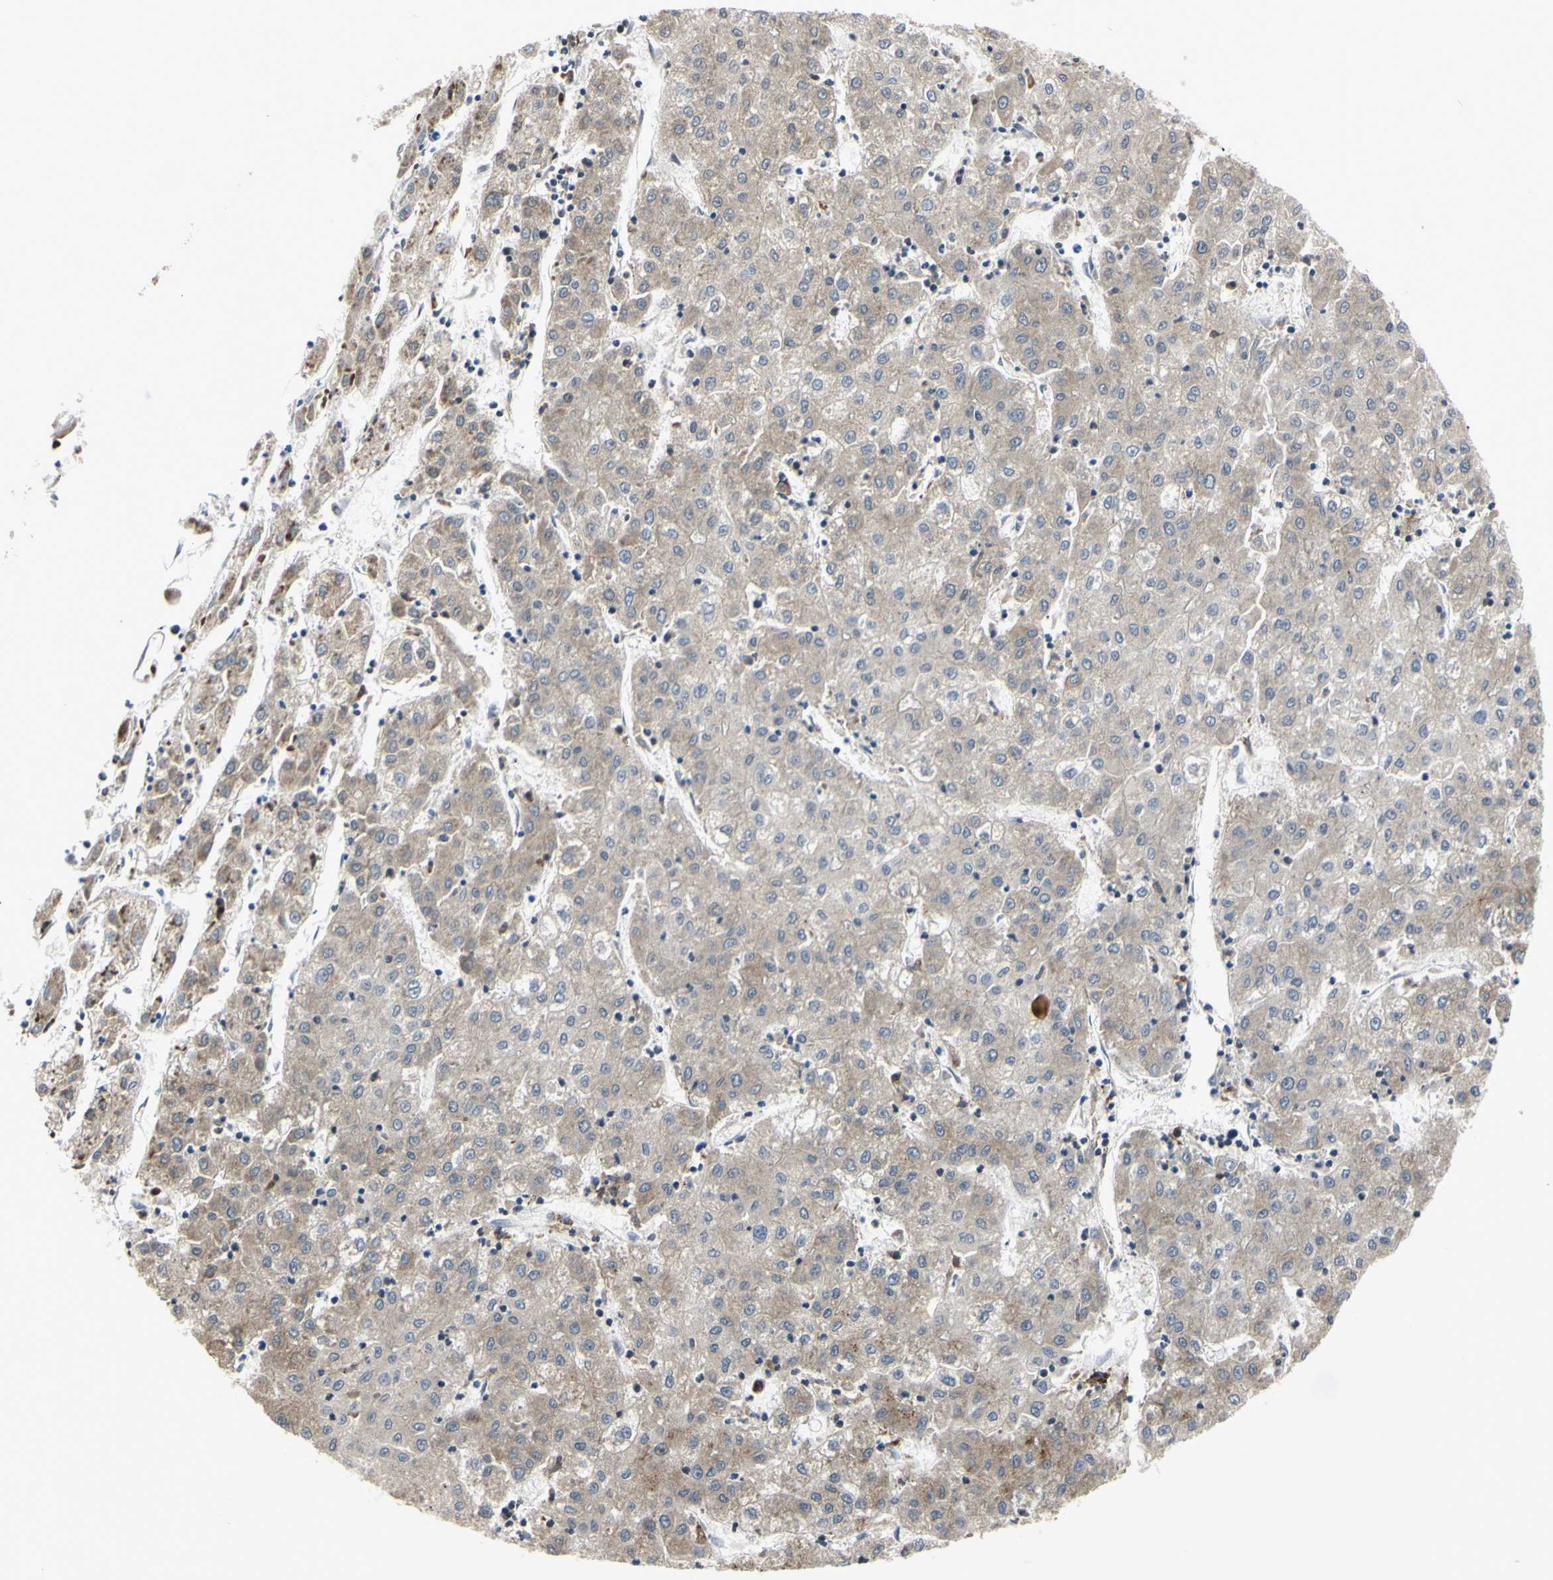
{"staining": {"intensity": "weak", "quantity": ">75%", "location": "cytoplasmic/membranous"}, "tissue": "liver cancer", "cell_type": "Tumor cells", "image_type": "cancer", "snomed": [{"axis": "morphology", "description": "Carcinoma, Hepatocellular, NOS"}, {"axis": "topography", "description": "Liver"}], "caption": "Immunohistochemical staining of liver cancer (hepatocellular carcinoma) displays low levels of weak cytoplasmic/membranous protein positivity in about >75% of tumor cells. (Brightfield microscopy of DAB IHC at high magnification).", "gene": "PLXNA2", "patient": {"sex": "male", "age": 72}}